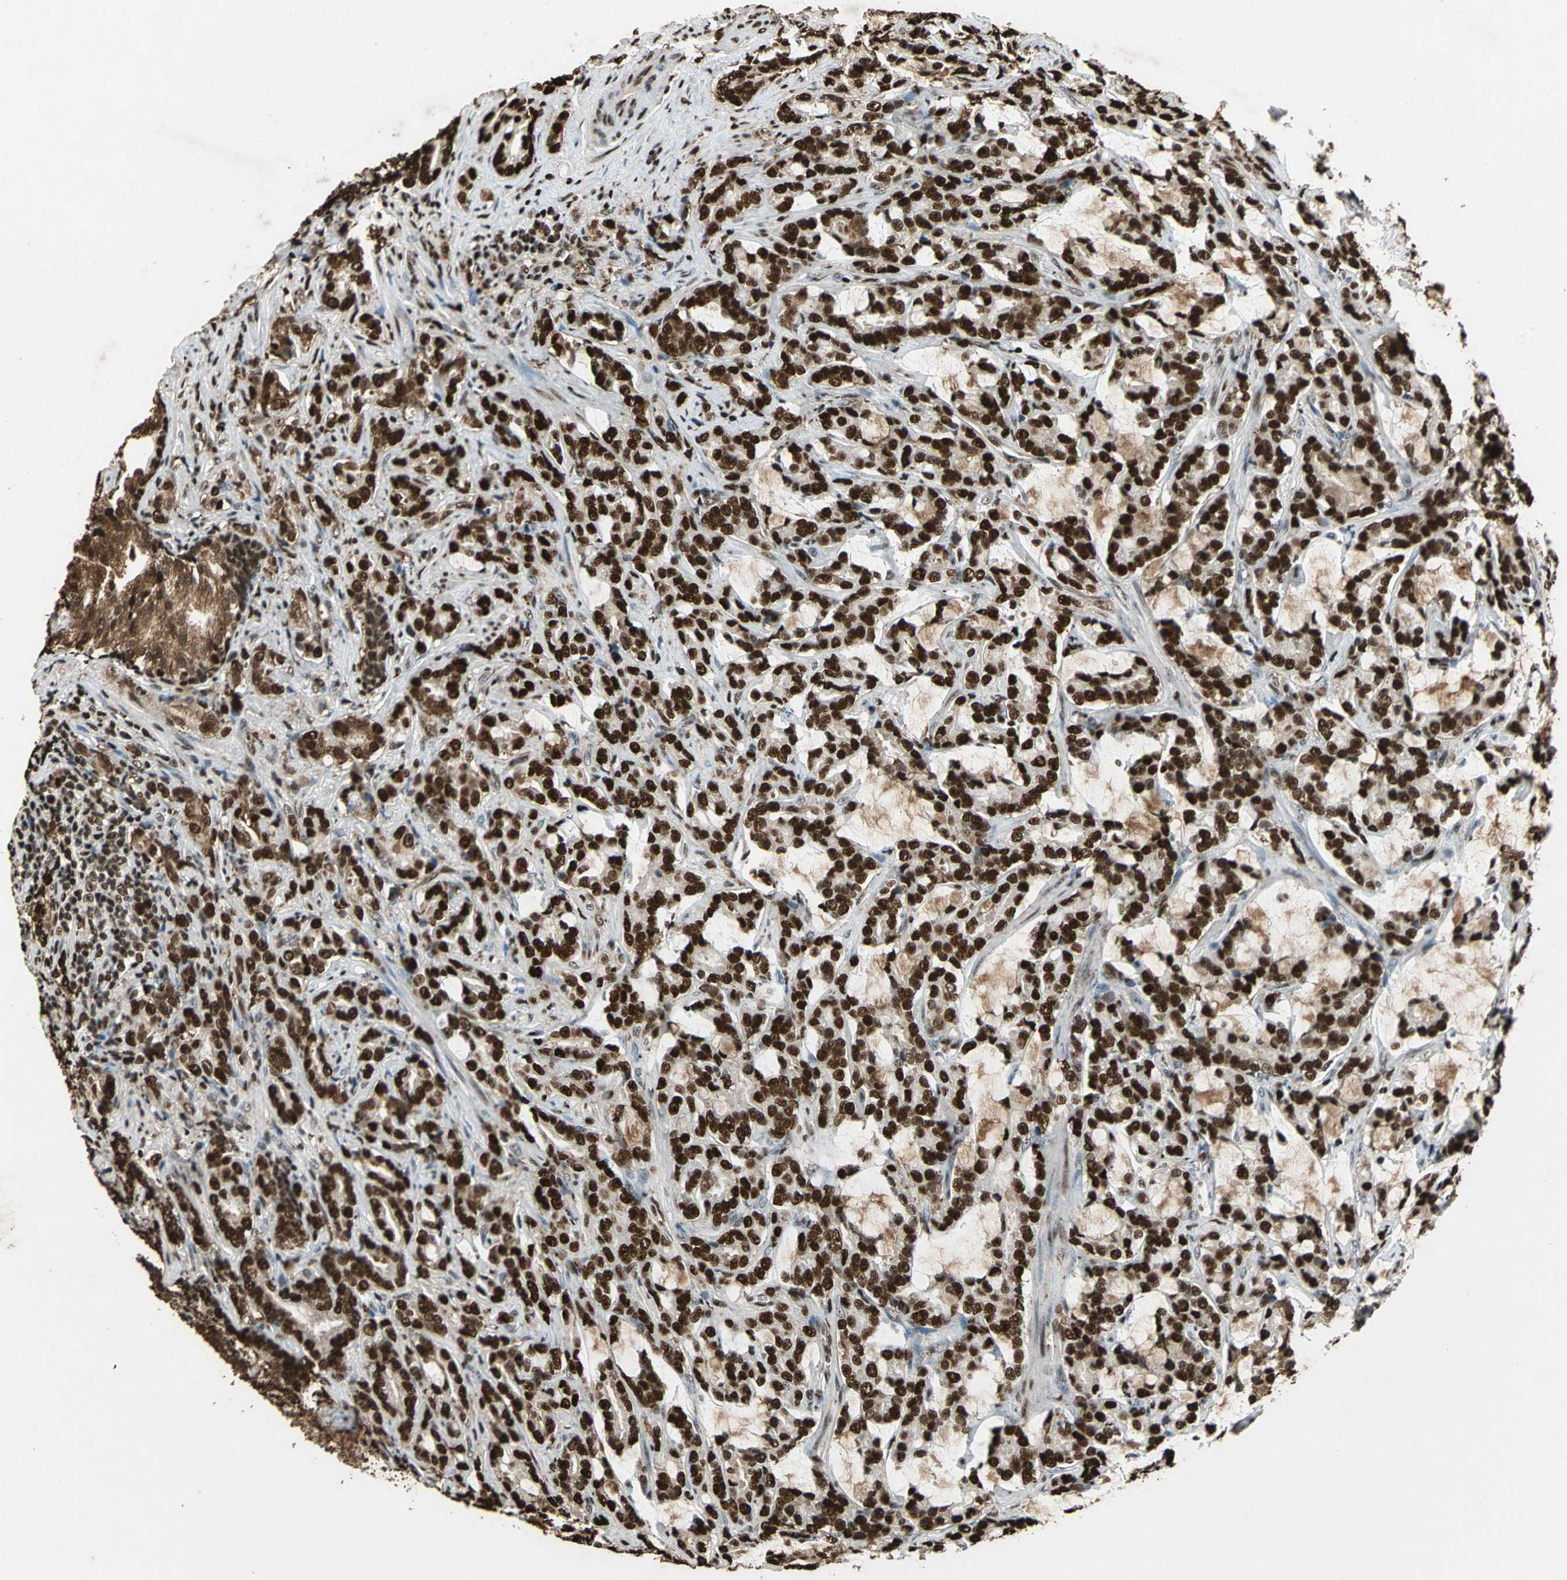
{"staining": {"intensity": "strong", "quantity": ">75%", "location": "cytoplasmic/membranous,nuclear"}, "tissue": "prostate cancer", "cell_type": "Tumor cells", "image_type": "cancer", "snomed": [{"axis": "morphology", "description": "Adenocarcinoma, Low grade"}, {"axis": "topography", "description": "Prostate"}], "caption": "Immunohistochemical staining of prostate cancer (adenocarcinoma (low-grade)) exhibits high levels of strong cytoplasmic/membranous and nuclear protein staining in approximately >75% of tumor cells. (brown staining indicates protein expression, while blue staining denotes nuclei).", "gene": "ANP32A", "patient": {"sex": "male", "age": 58}}